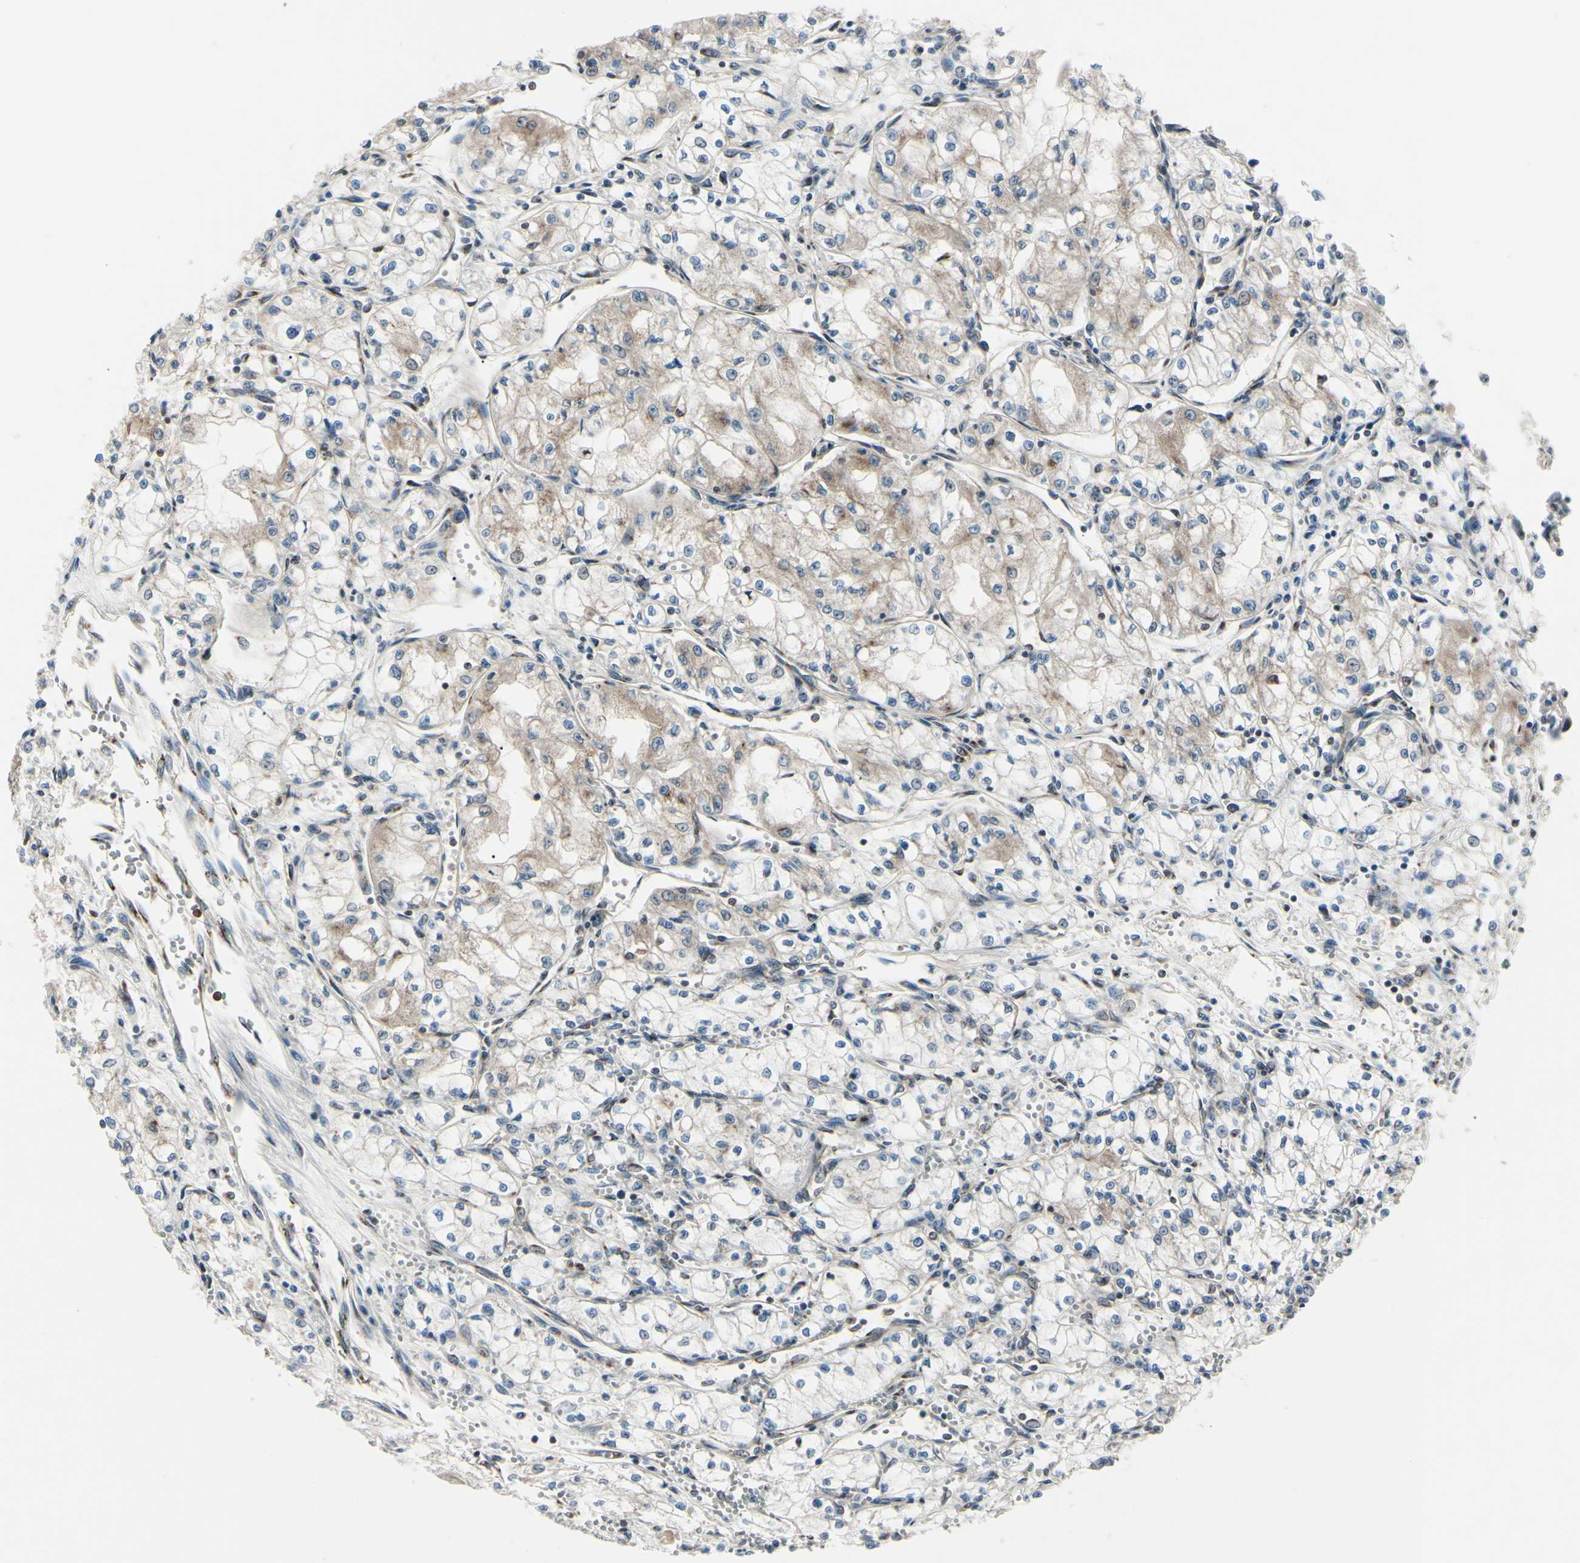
{"staining": {"intensity": "weak", "quantity": "25%-75%", "location": "cytoplasmic/membranous"}, "tissue": "renal cancer", "cell_type": "Tumor cells", "image_type": "cancer", "snomed": [{"axis": "morphology", "description": "Normal tissue, NOS"}, {"axis": "morphology", "description": "Adenocarcinoma, NOS"}, {"axis": "topography", "description": "Kidney"}], "caption": "Approximately 25%-75% of tumor cells in human renal cancer reveal weak cytoplasmic/membranous protein staining as visualized by brown immunohistochemical staining.", "gene": "MAPRE1", "patient": {"sex": "male", "age": 59}}